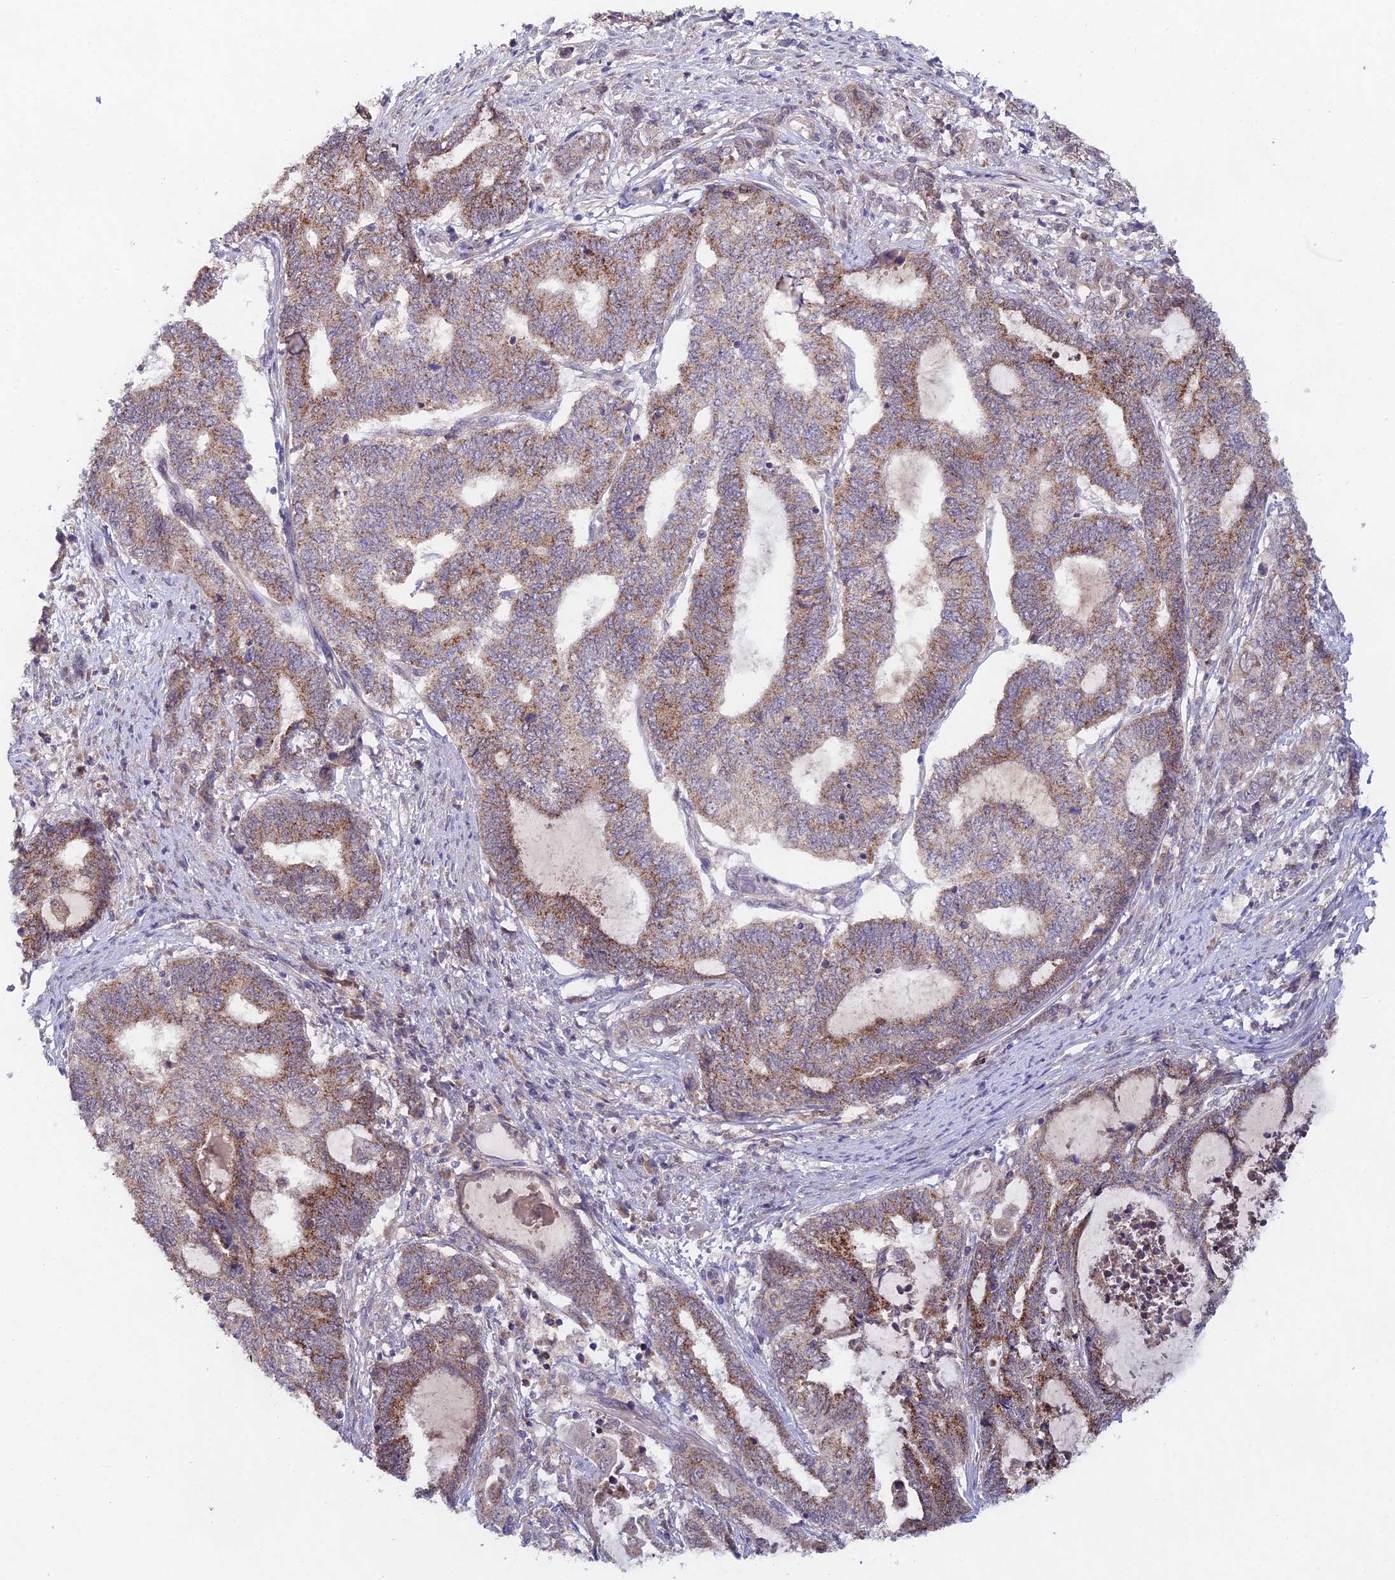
{"staining": {"intensity": "moderate", "quantity": ">75%", "location": "cytoplasmic/membranous"}, "tissue": "endometrial cancer", "cell_type": "Tumor cells", "image_type": "cancer", "snomed": [{"axis": "morphology", "description": "Adenocarcinoma, NOS"}, {"axis": "topography", "description": "Uterus"}, {"axis": "topography", "description": "Endometrium"}], "caption": "Immunohistochemical staining of endometrial cancer demonstrates moderate cytoplasmic/membranous protein staining in about >75% of tumor cells.", "gene": "WDR43", "patient": {"sex": "female", "age": 70}}